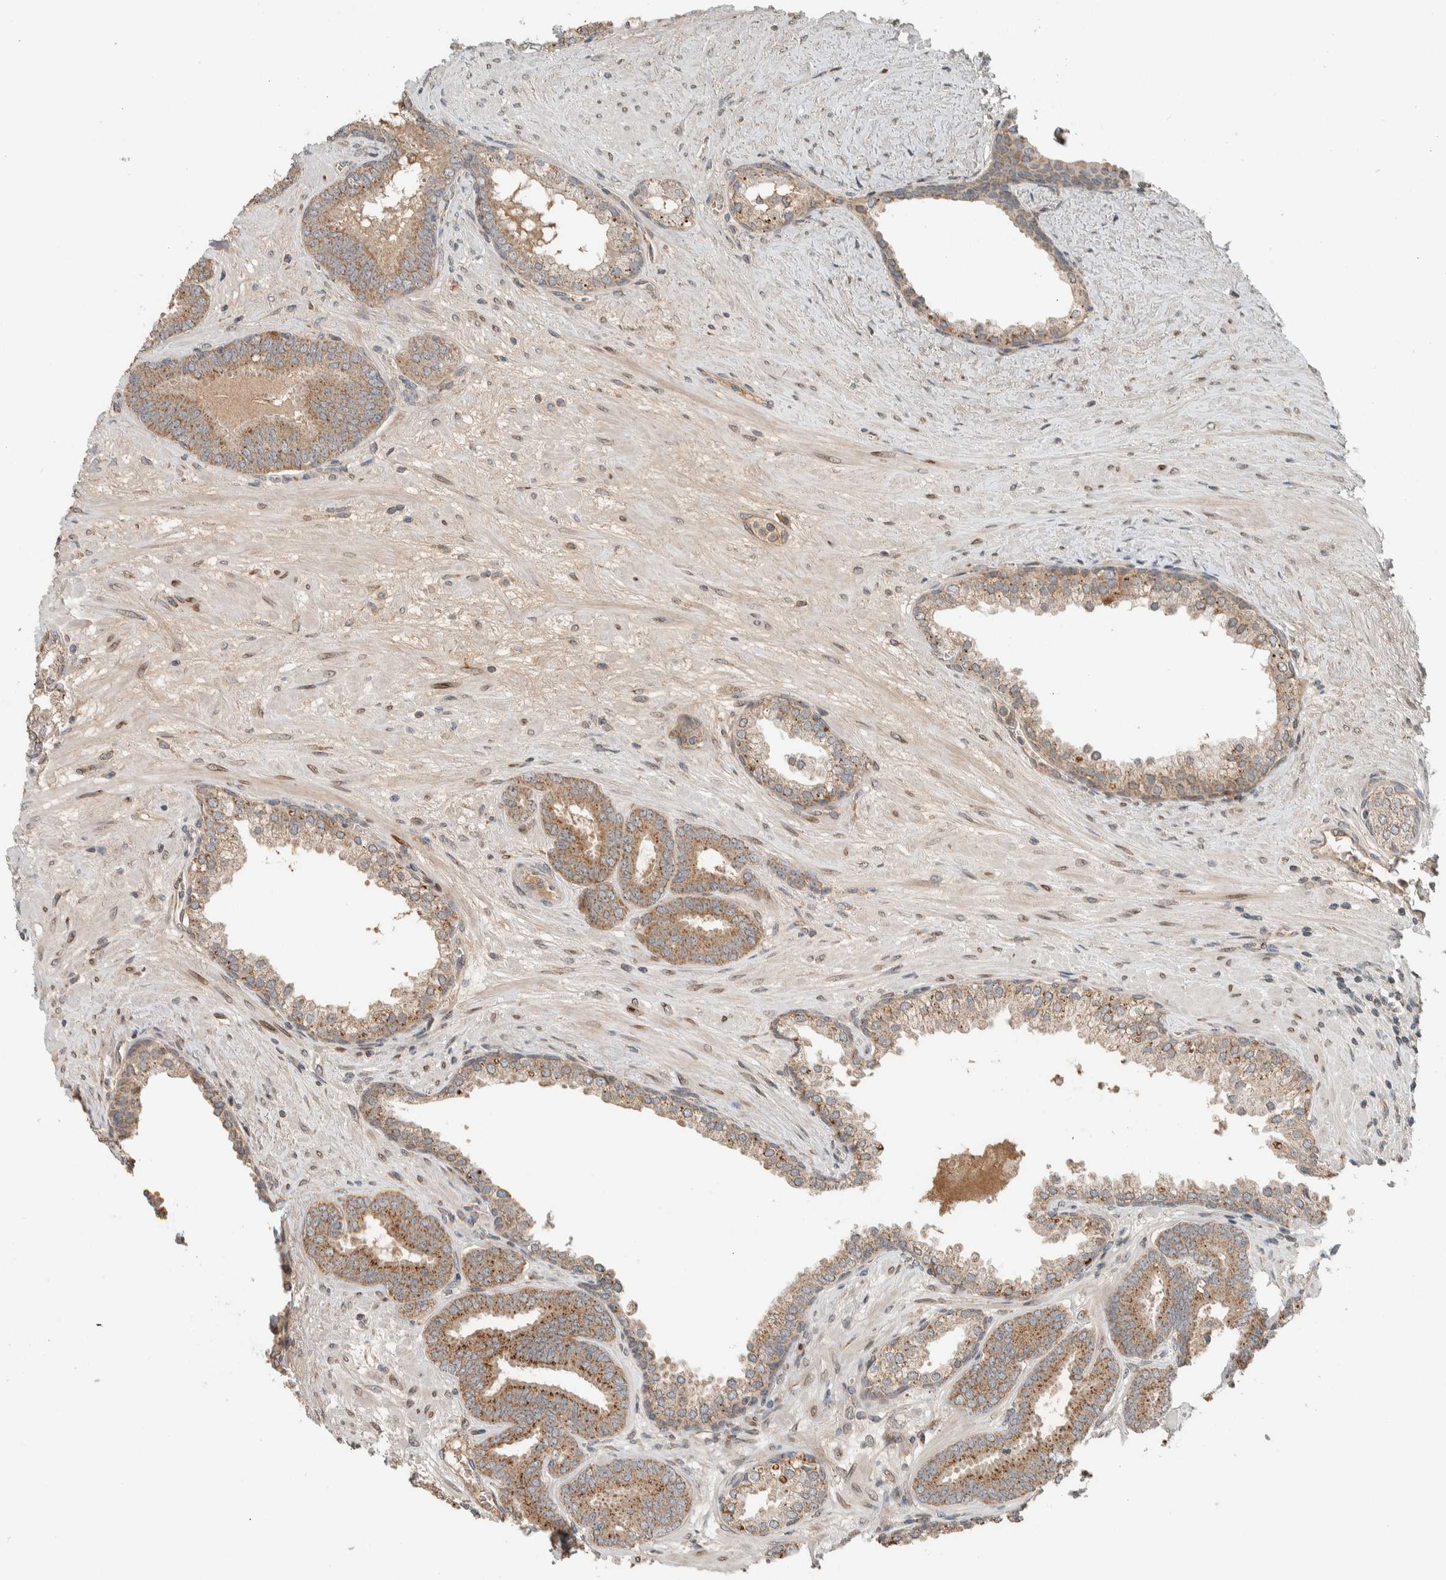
{"staining": {"intensity": "moderate", "quantity": ">75%", "location": "cytoplasmic/membranous"}, "tissue": "prostate cancer", "cell_type": "Tumor cells", "image_type": "cancer", "snomed": [{"axis": "morphology", "description": "Adenocarcinoma, Low grade"}, {"axis": "topography", "description": "Prostate"}], "caption": "High-magnification brightfield microscopy of prostate cancer stained with DAB (brown) and counterstained with hematoxylin (blue). tumor cells exhibit moderate cytoplasmic/membranous positivity is present in about>75% of cells.", "gene": "NBR1", "patient": {"sex": "male", "age": 62}}